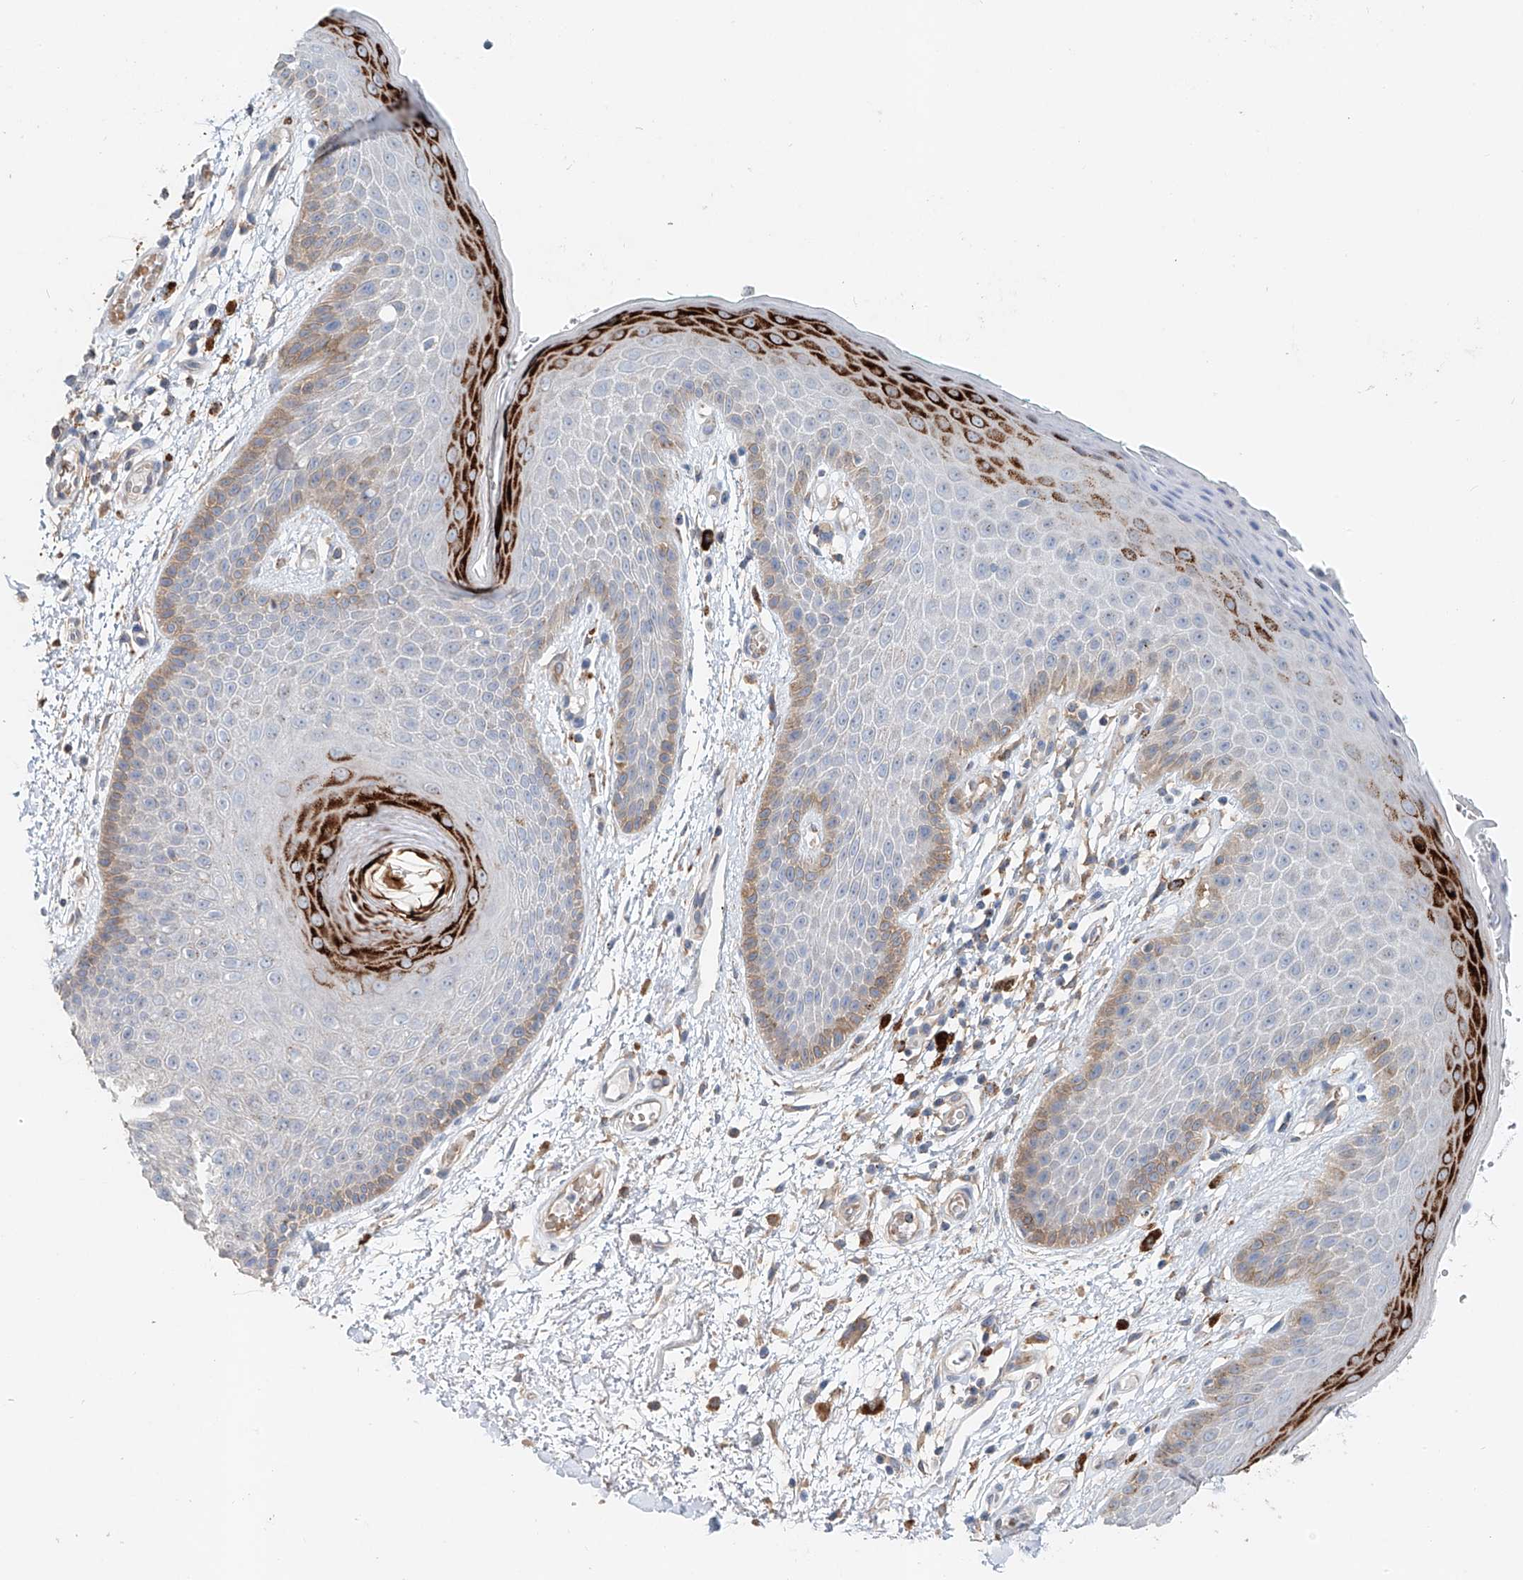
{"staining": {"intensity": "strong", "quantity": "<25%", "location": "cytoplasmic/membranous"}, "tissue": "skin", "cell_type": "Epidermal cells", "image_type": "normal", "snomed": [{"axis": "morphology", "description": "Normal tissue, NOS"}, {"axis": "topography", "description": "Anal"}], "caption": "Strong cytoplasmic/membranous staining is present in about <25% of epidermal cells in benign skin.", "gene": "TRIM47", "patient": {"sex": "male", "age": 74}}